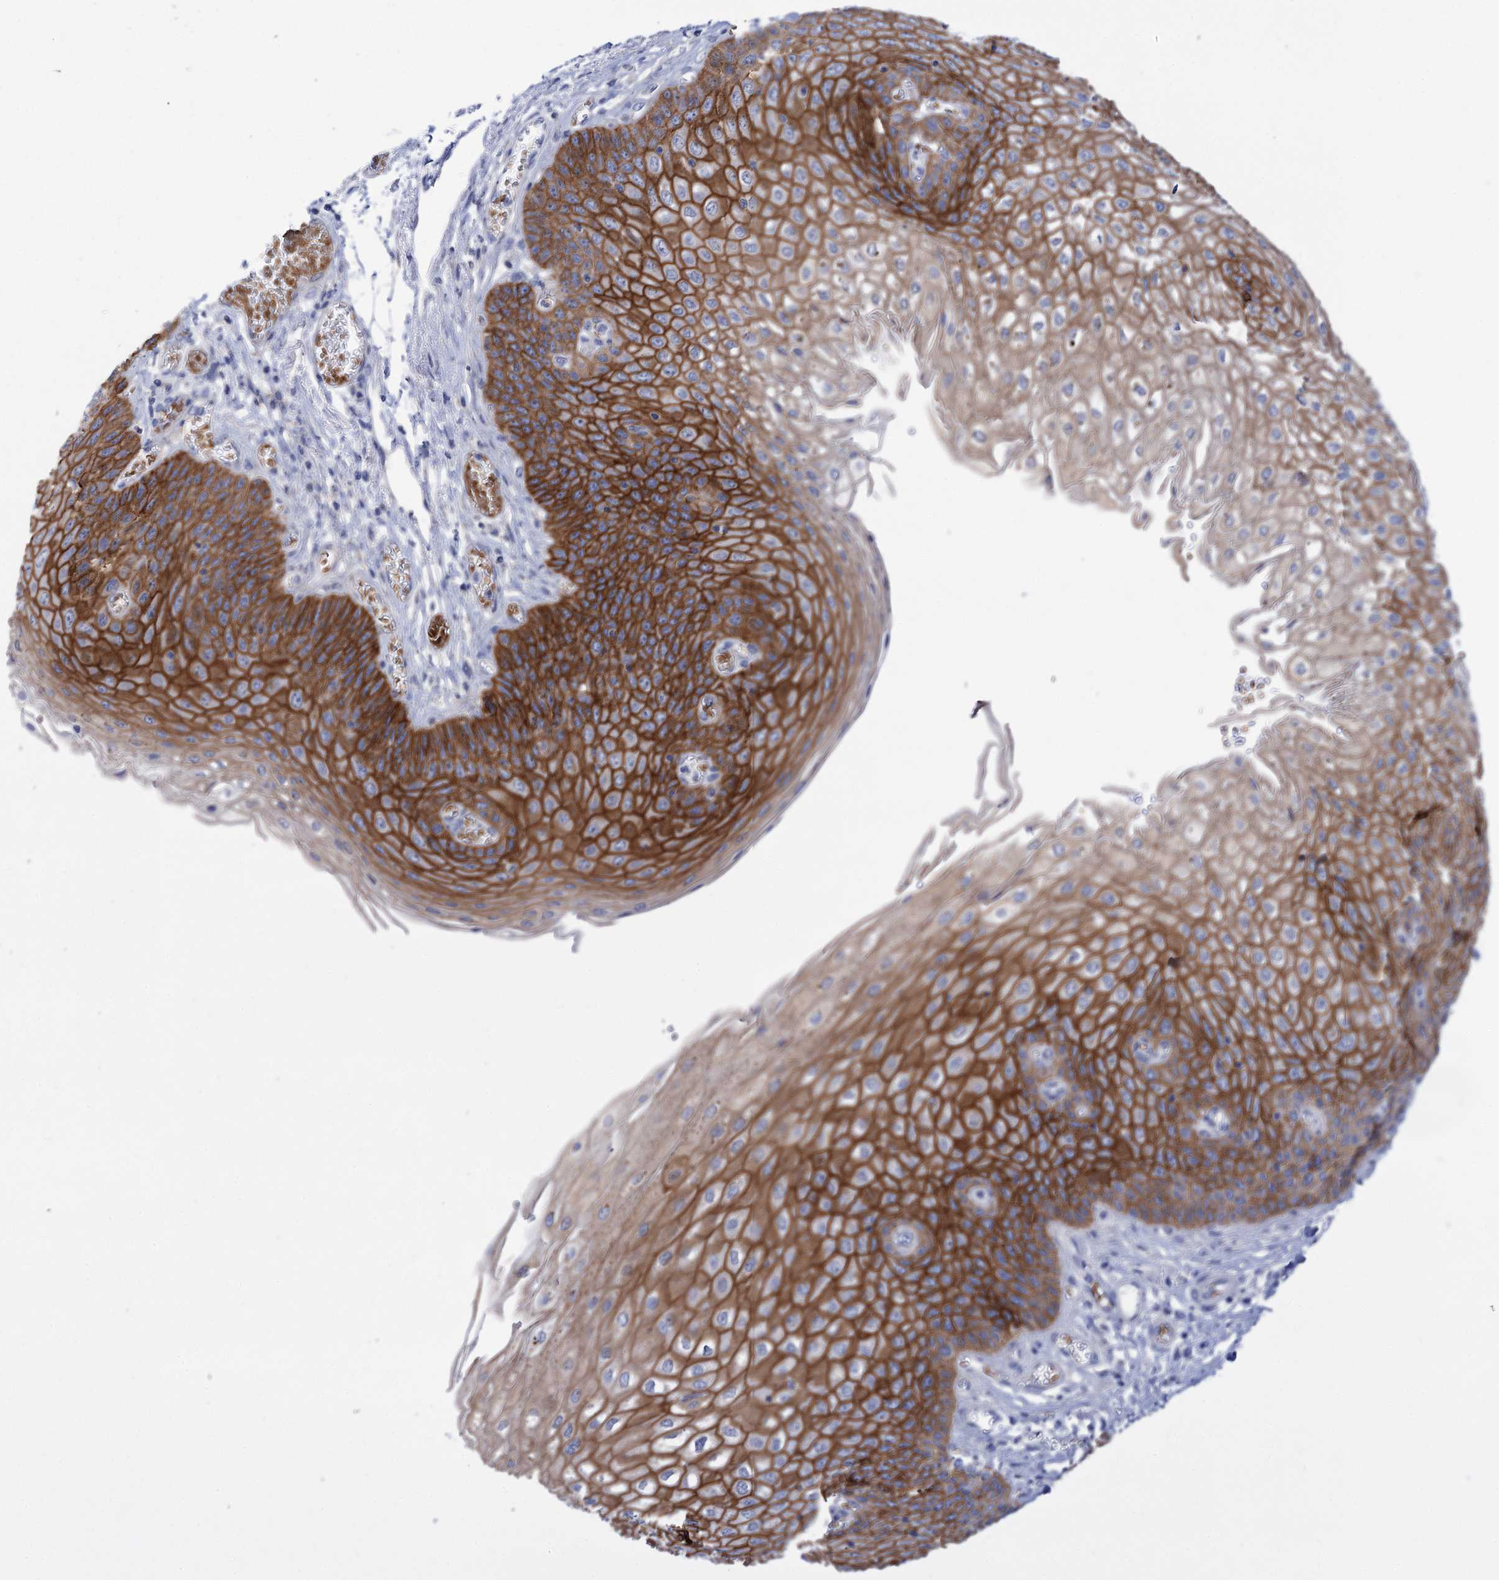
{"staining": {"intensity": "strong", "quantity": ">75%", "location": "cytoplasmic/membranous"}, "tissue": "esophagus", "cell_type": "Squamous epithelial cells", "image_type": "normal", "snomed": [{"axis": "morphology", "description": "Normal tissue, NOS"}, {"axis": "topography", "description": "Esophagus"}], "caption": "DAB immunohistochemical staining of benign human esophagus shows strong cytoplasmic/membranous protein expression in approximately >75% of squamous epithelial cells.", "gene": "YARS2", "patient": {"sex": "male", "age": 81}}